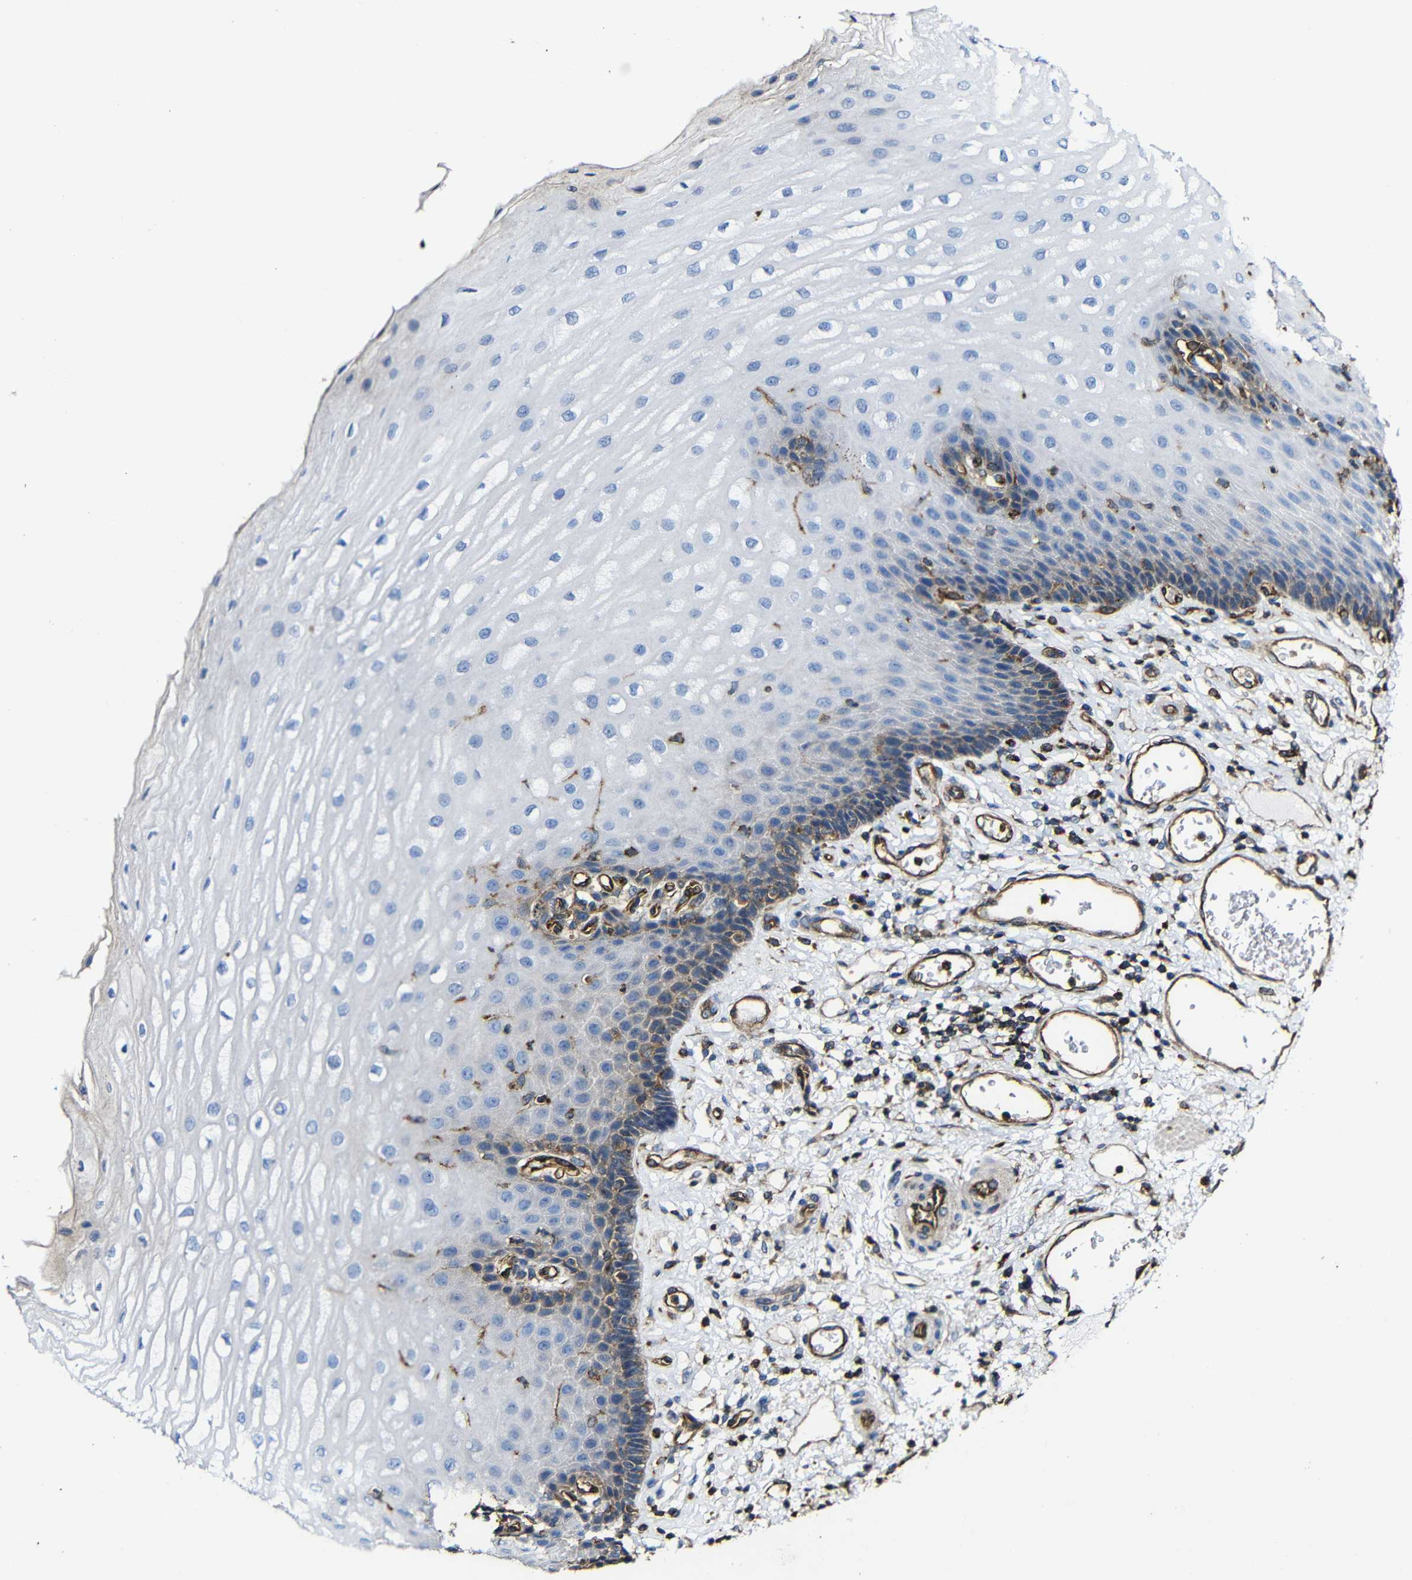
{"staining": {"intensity": "negative", "quantity": "none", "location": "none"}, "tissue": "esophagus", "cell_type": "Squamous epithelial cells", "image_type": "normal", "snomed": [{"axis": "morphology", "description": "Normal tissue, NOS"}, {"axis": "topography", "description": "Esophagus"}], "caption": "The photomicrograph exhibits no significant expression in squamous epithelial cells of esophagus.", "gene": "MSN", "patient": {"sex": "male", "age": 54}}